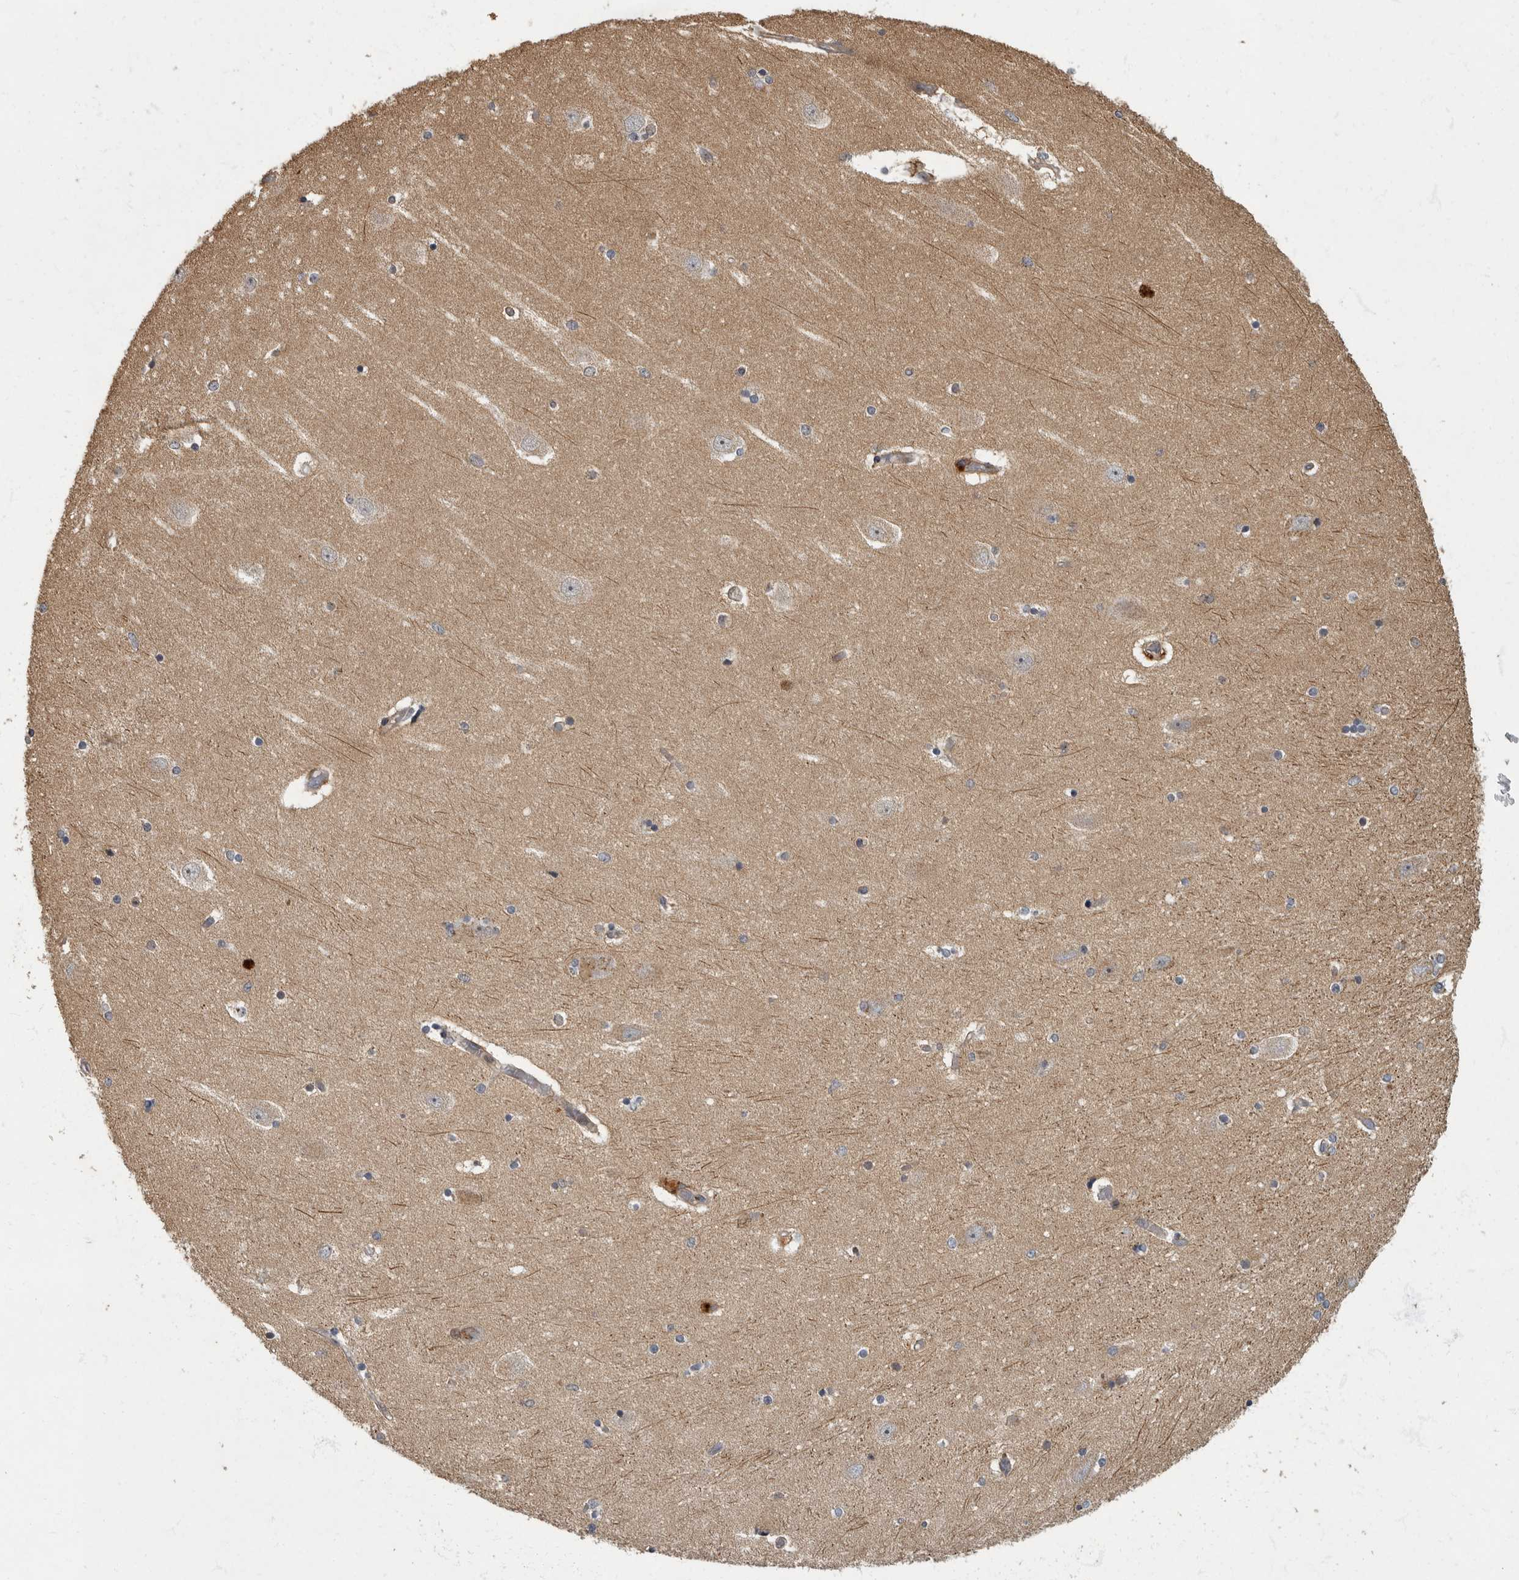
{"staining": {"intensity": "weak", "quantity": "<25%", "location": "cytoplasmic/membranous"}, "tissue": "hippocampus", "cell_type": "Glial cells", "image_type": "normal", "snomed": [{"axis": "morphology", "description": "Normal tissue, NOS"}, {"axis": "topography", "description": "Hippocampus"}], "caption": "Immunohistochemistry of benign human hippocampus displays no staining in glial cells. (Brightfield microscopy of DAB (3,3'-diaminobenzidine) immunohistochemistry (IHC) at high magnification).", "gene": "IQCK", "patient": {"sex": "female", "age": 54}}